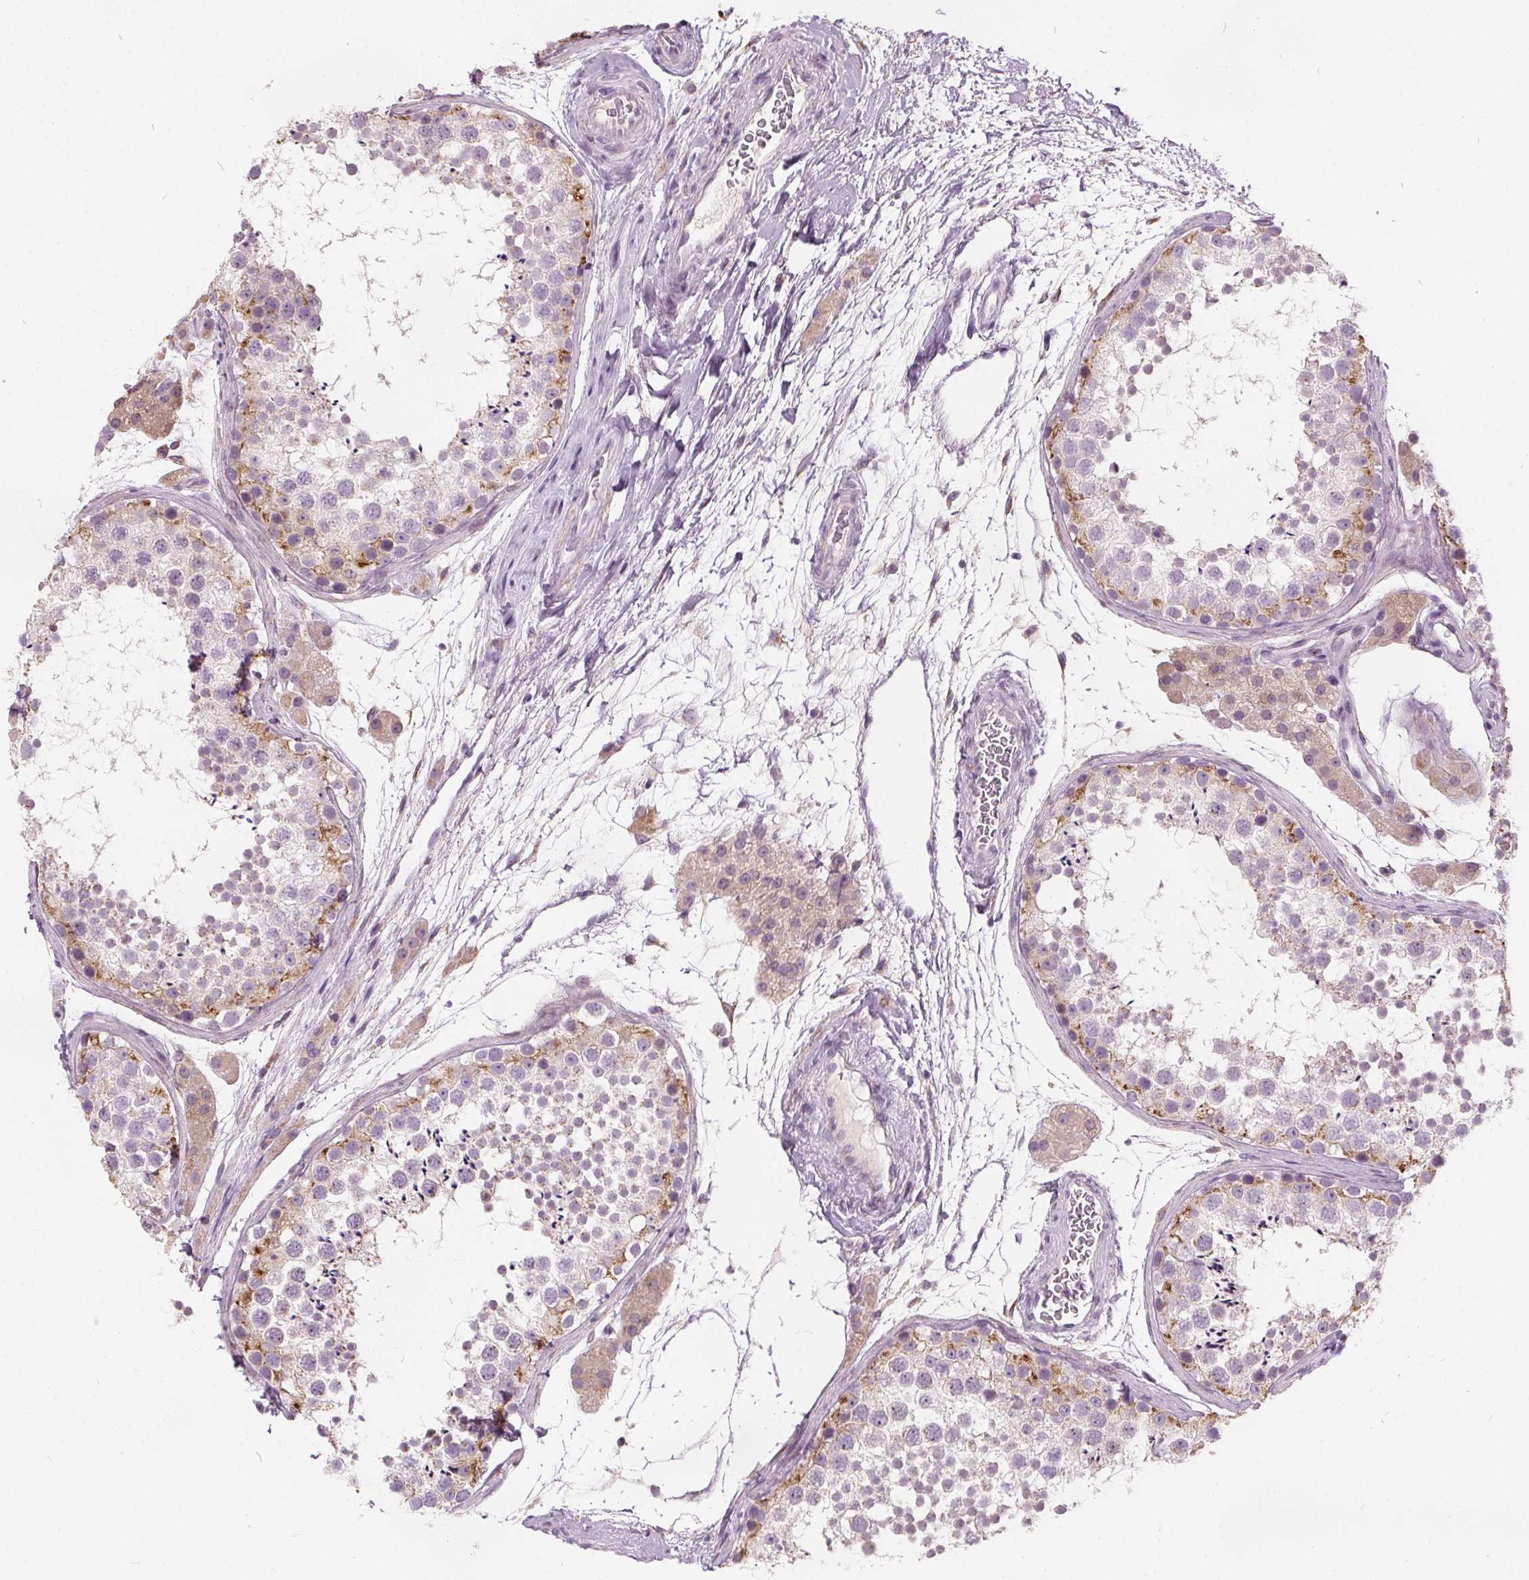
{"staining": {"intensity": "moderate", "quantity": "<25%", "location": "cytoplasmic/membranous"}, "tissue": "testis", "cell_type": "Cells in seminiferous ducts", "image_type": "normal", "snomed": [{"axis": "morphology", "description": "Normal tissue, NOS"}, {"axis": "topography", "description": "Testis"}], "caption": "Testis stained for a protein (brown) shows moderate cytoplasmic/membranous positive staining in approximately <25% of cells in seminiferous ducts.", "gene": "ACOX2", "patient": {"sex": "male", "age": 41}}